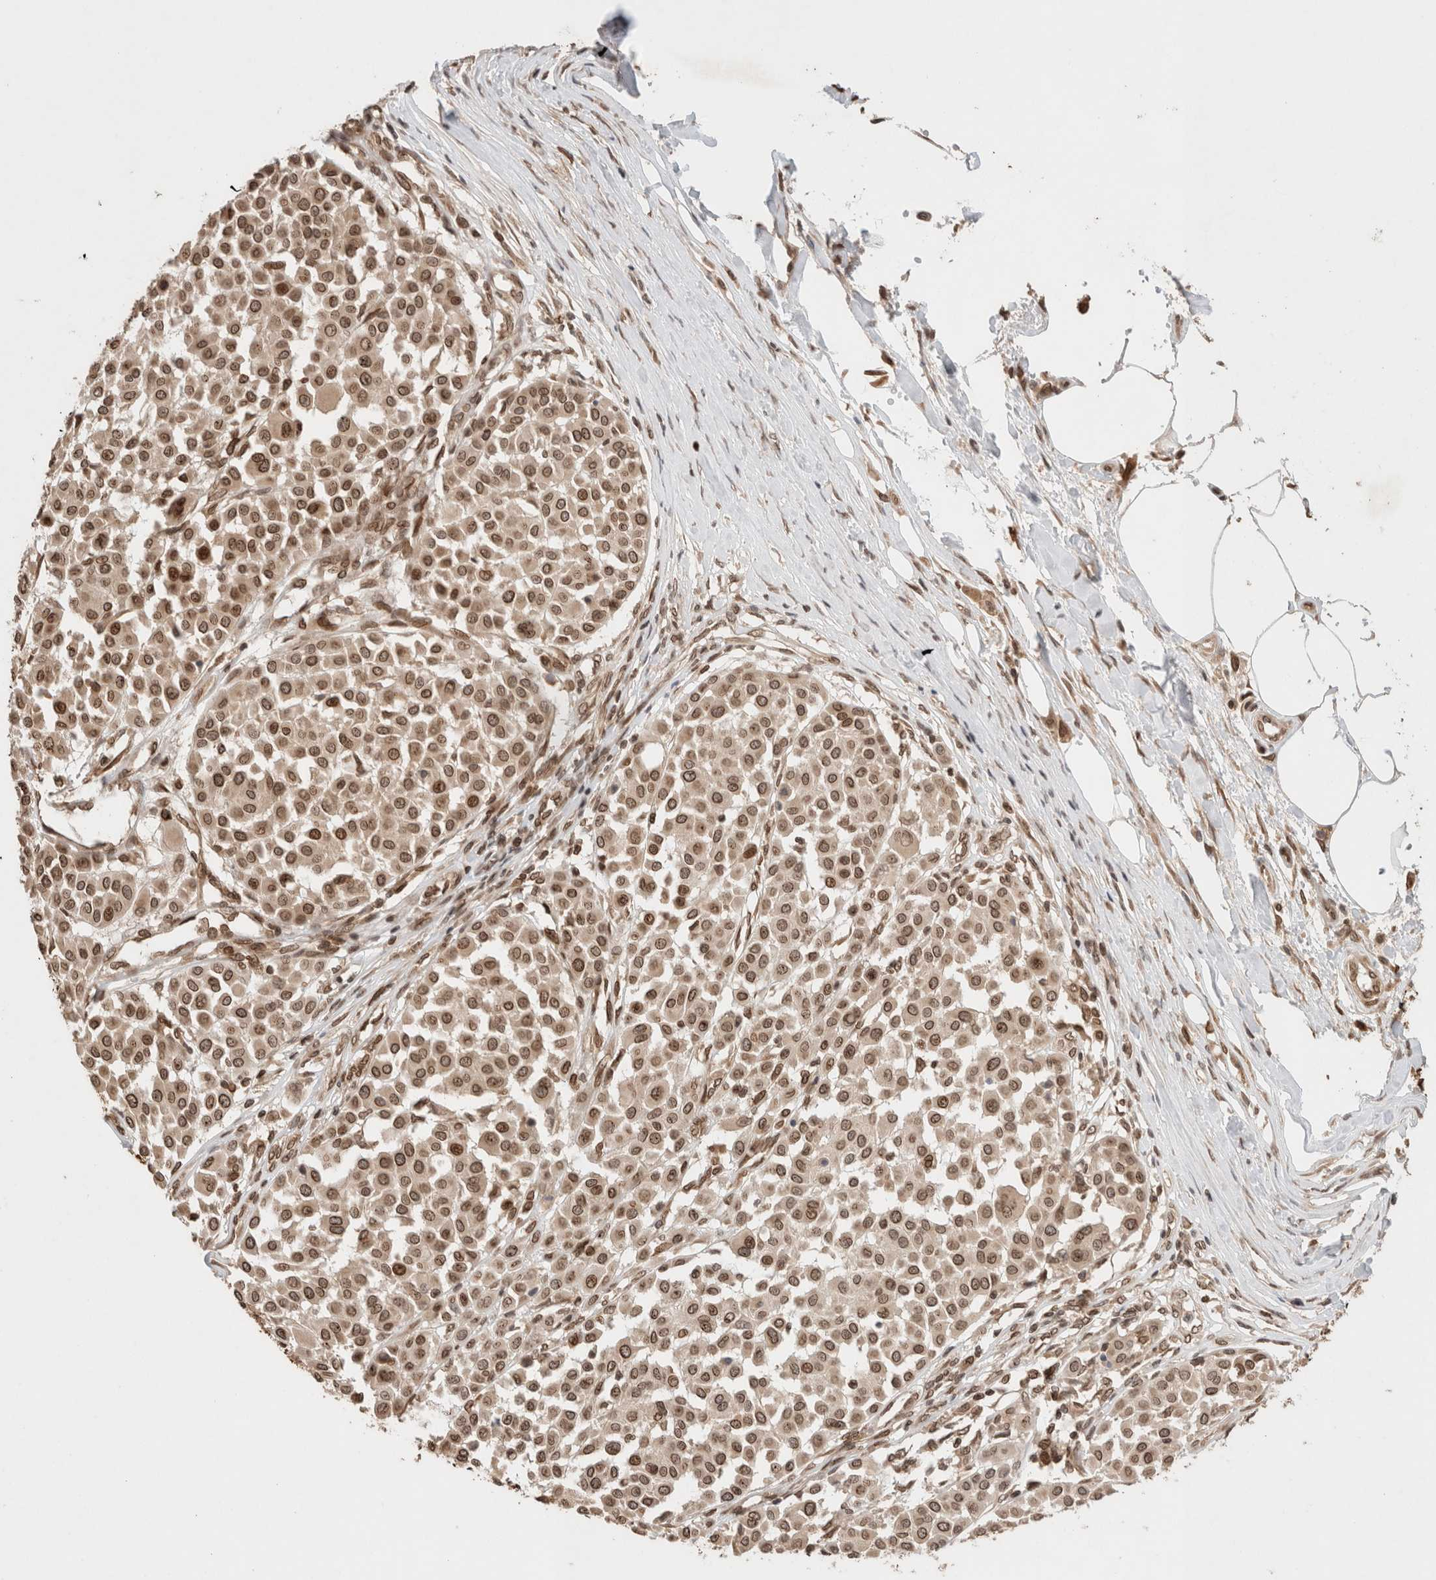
{"staining": {"intensity": "strong", "quantity": ">75%", "location": "cytoplasmic/membranous,nuclear"}, "tissue": "melanoma", "cell_type": "Tumor cells", "image_type": "cancer", "snomed": [{"axis": "morphology", "description": "Malignant melanoma, Metastatic site"}, {"axis": "topography", "description": "Soft tissue"}], "caption": "DAB immunohistochemical staining of human malignant melanoma (metastatic site) shows strong cytoplasmic/membranous and nuclear protein expression in about >75% of tumor cells.", "gene": "TPR", "patient": {"sex": "male", "age": 41}}